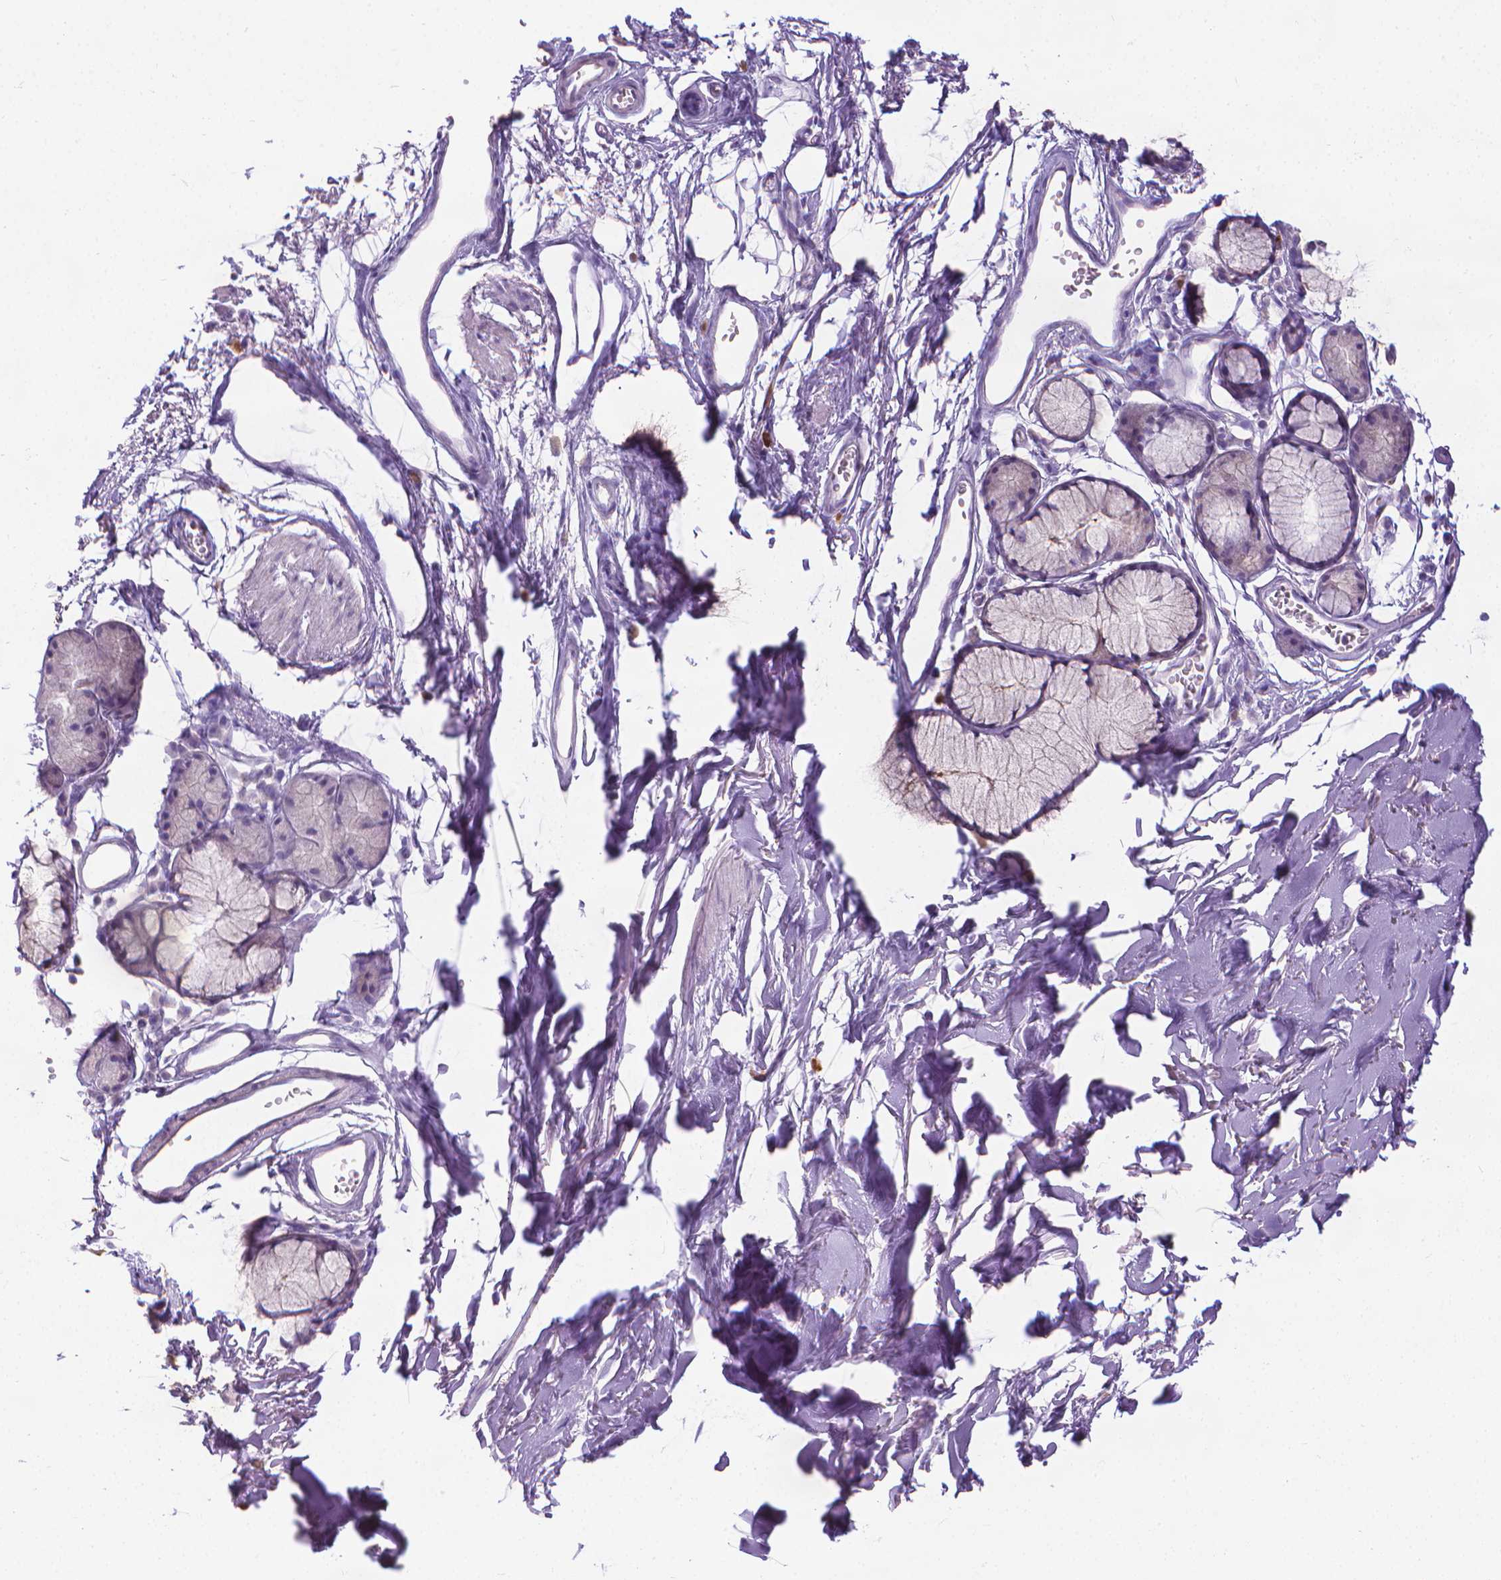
{"staining": {"intensity": "negative", "quantity": "none", "location": "none"}, "tissue": "adipose tissue", "cell_type": "Adipocytes", "image_type": "normal", "snomed": [{"axis": "morphology", "description": "Normal tissue, NOS"}, {"axis": "topography", "description": "Cartilage tissue"}, {"axis": "topography", "description": "Bronchus"}], "caption": "DAB (3,3'-diaminobenzidine) immunohistochemical staining of benign adipose tissue reveals no significant expression in adipocytes.", "gene": "SPAG6", "patient": {"sex": "female", "age": 79}}